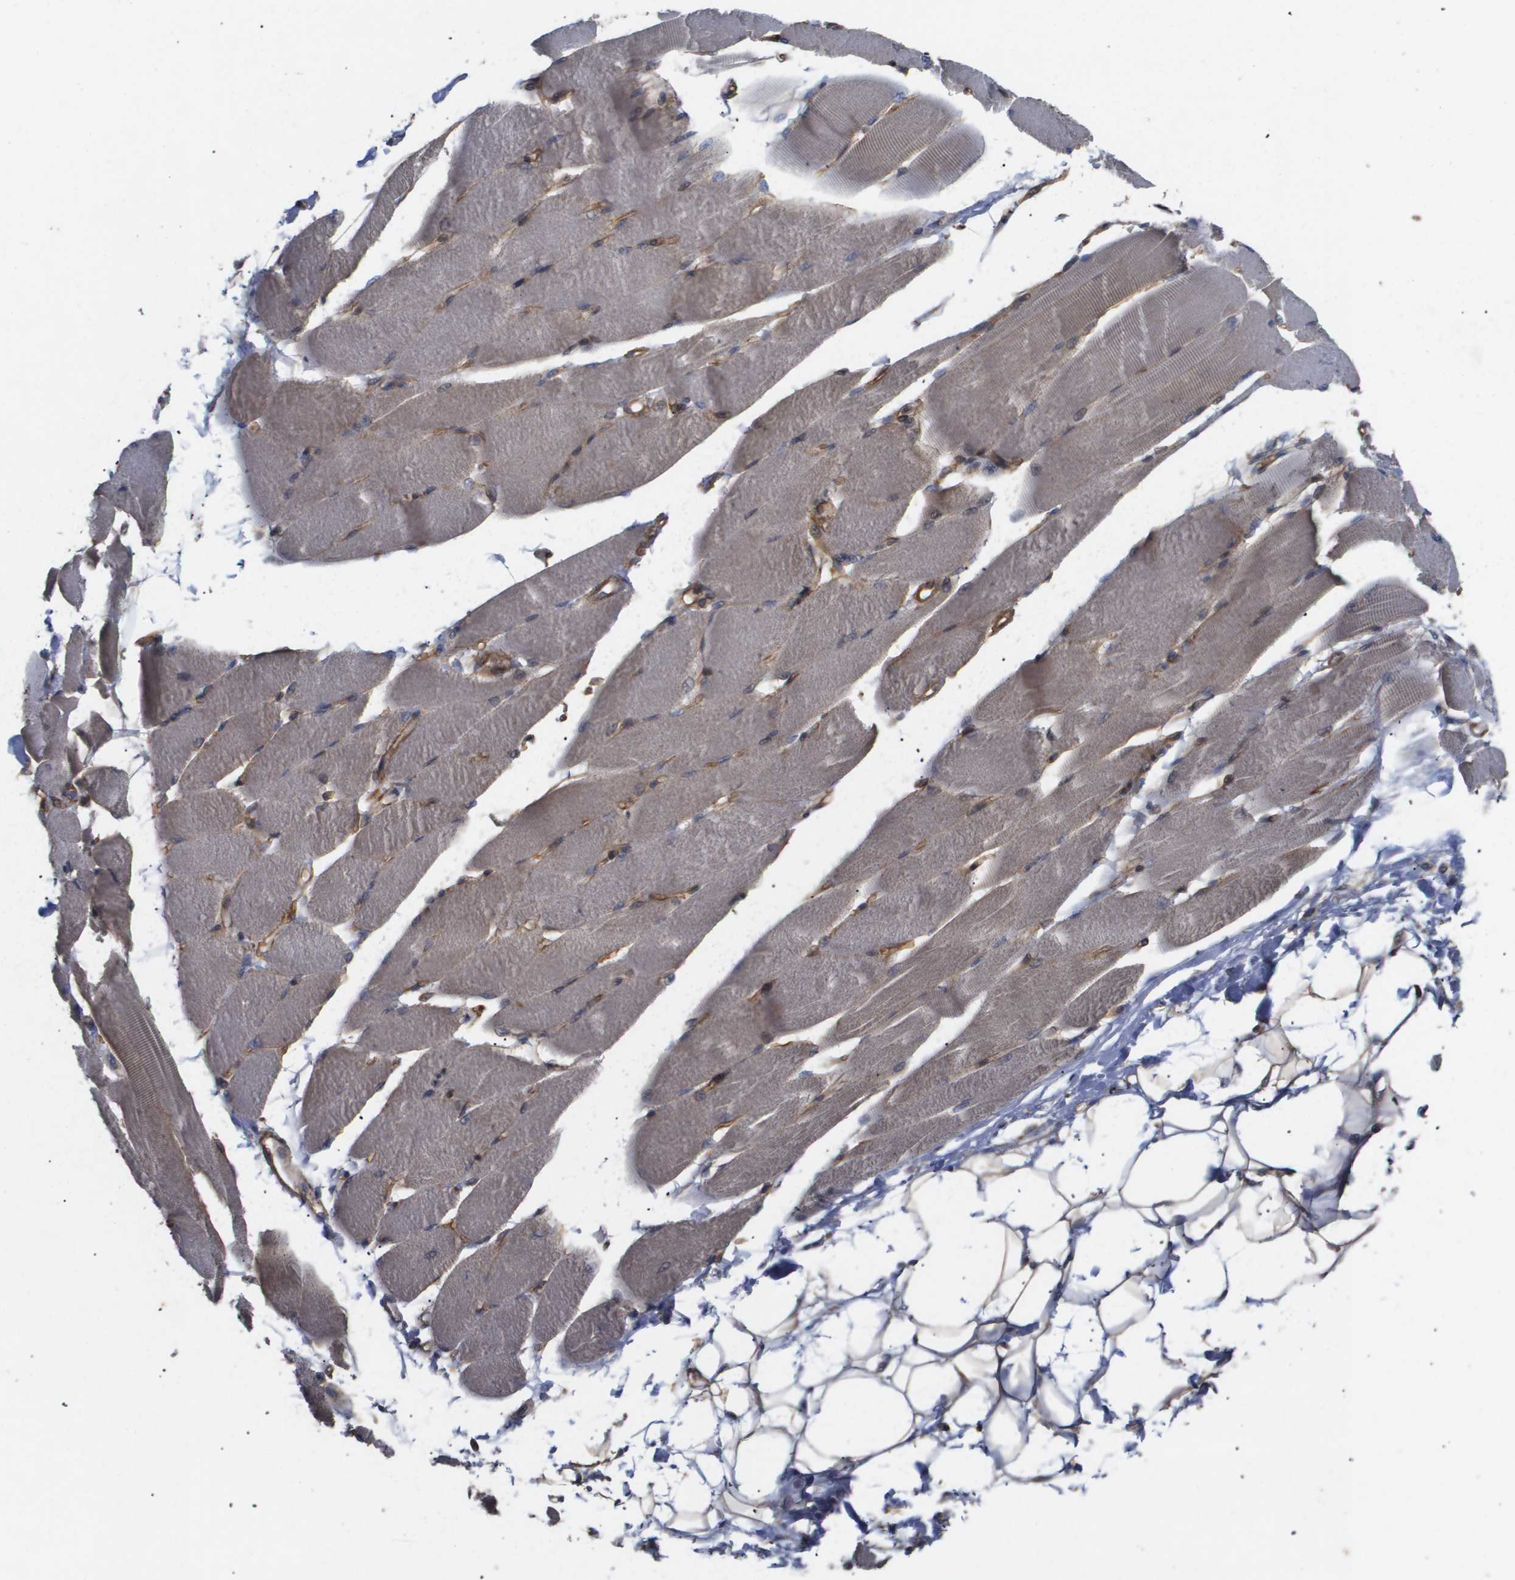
{"staining": {"intensity": "moderate", "quantity": "<25%", "location": "cytoplasmic/membranous"}, "tissue": "skeletal muscle", "cell_type": "Myocytes", "image_type": "normal", "snomed": [{"axis": "morphology", "description": "Normal tissue, NOS"}, {"axis": "topography", "description": "Skeletal muscle"}, {"axis": "topography", "description": "Peripheral nerve tissue"}], "caption": "Immunohistochemical staining of benign human skeletal muscle reveals moderate cytoplasmic/membranous protein expression in approximately <25% of myocytes.", "gene": "TNS1", "patient": {"sex": "female", "age": 84}}